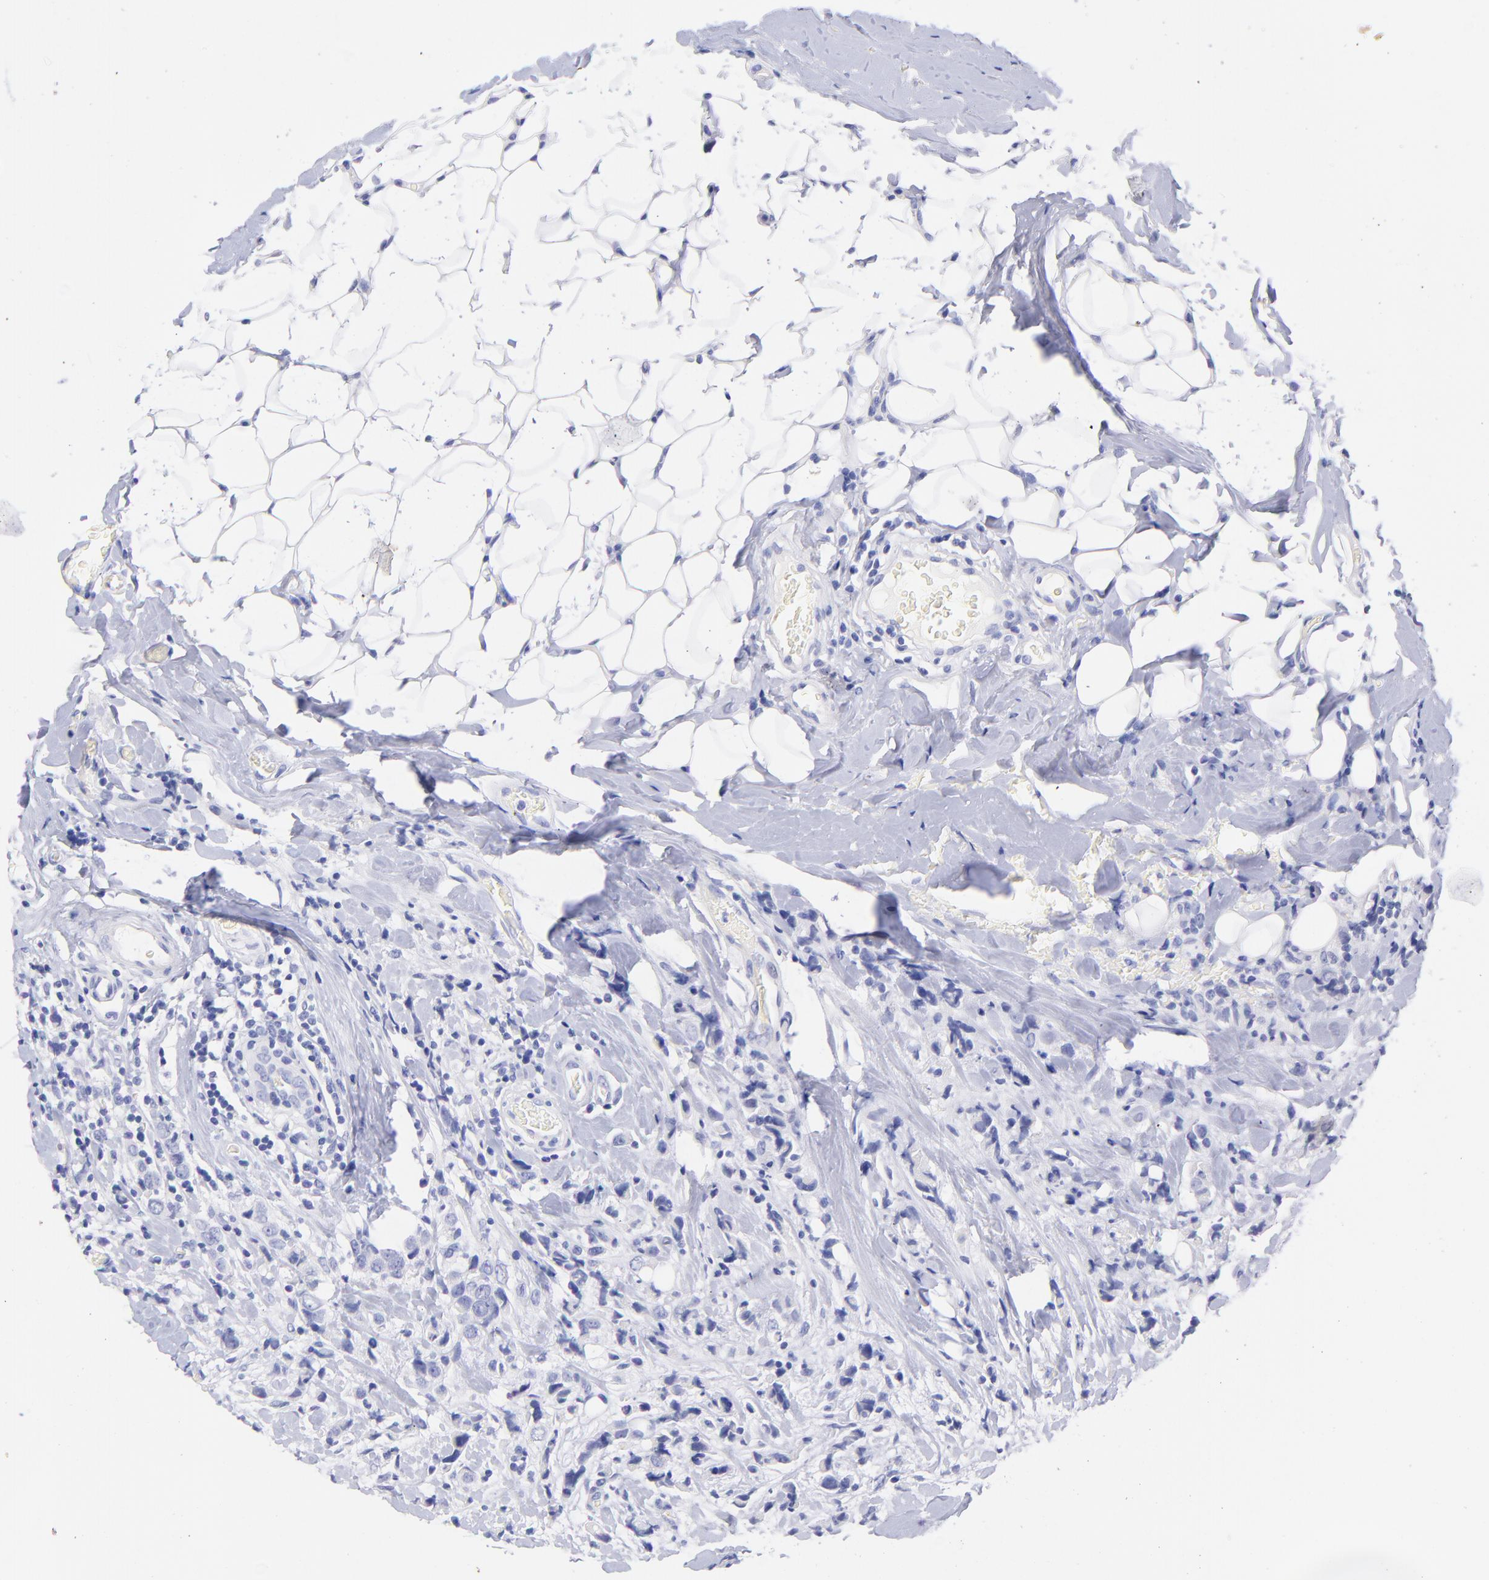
{"staining": {"intensity": "negative", "quantity": "none", "location": "none"}, "tissue": "breast cancer", "cell_type": "Tumor cells", "image_type": "cancer", "snomed": [{"axis": "morphology", "description": "Lobular carcinoma"}, {"axis": "topography", "description": "Breast"}], "caption": "This image is of breast lobular carcinoma stained with IHC to label a protein in brown with the nuclei are counter-stained blue. There is no expression in tumor cells. (DAB (3,3'-diaminobenzidine) immunohistochemistry, high magnification).", "gene": "RAB3B", "patient": {"sex": "female", "age": 57}}